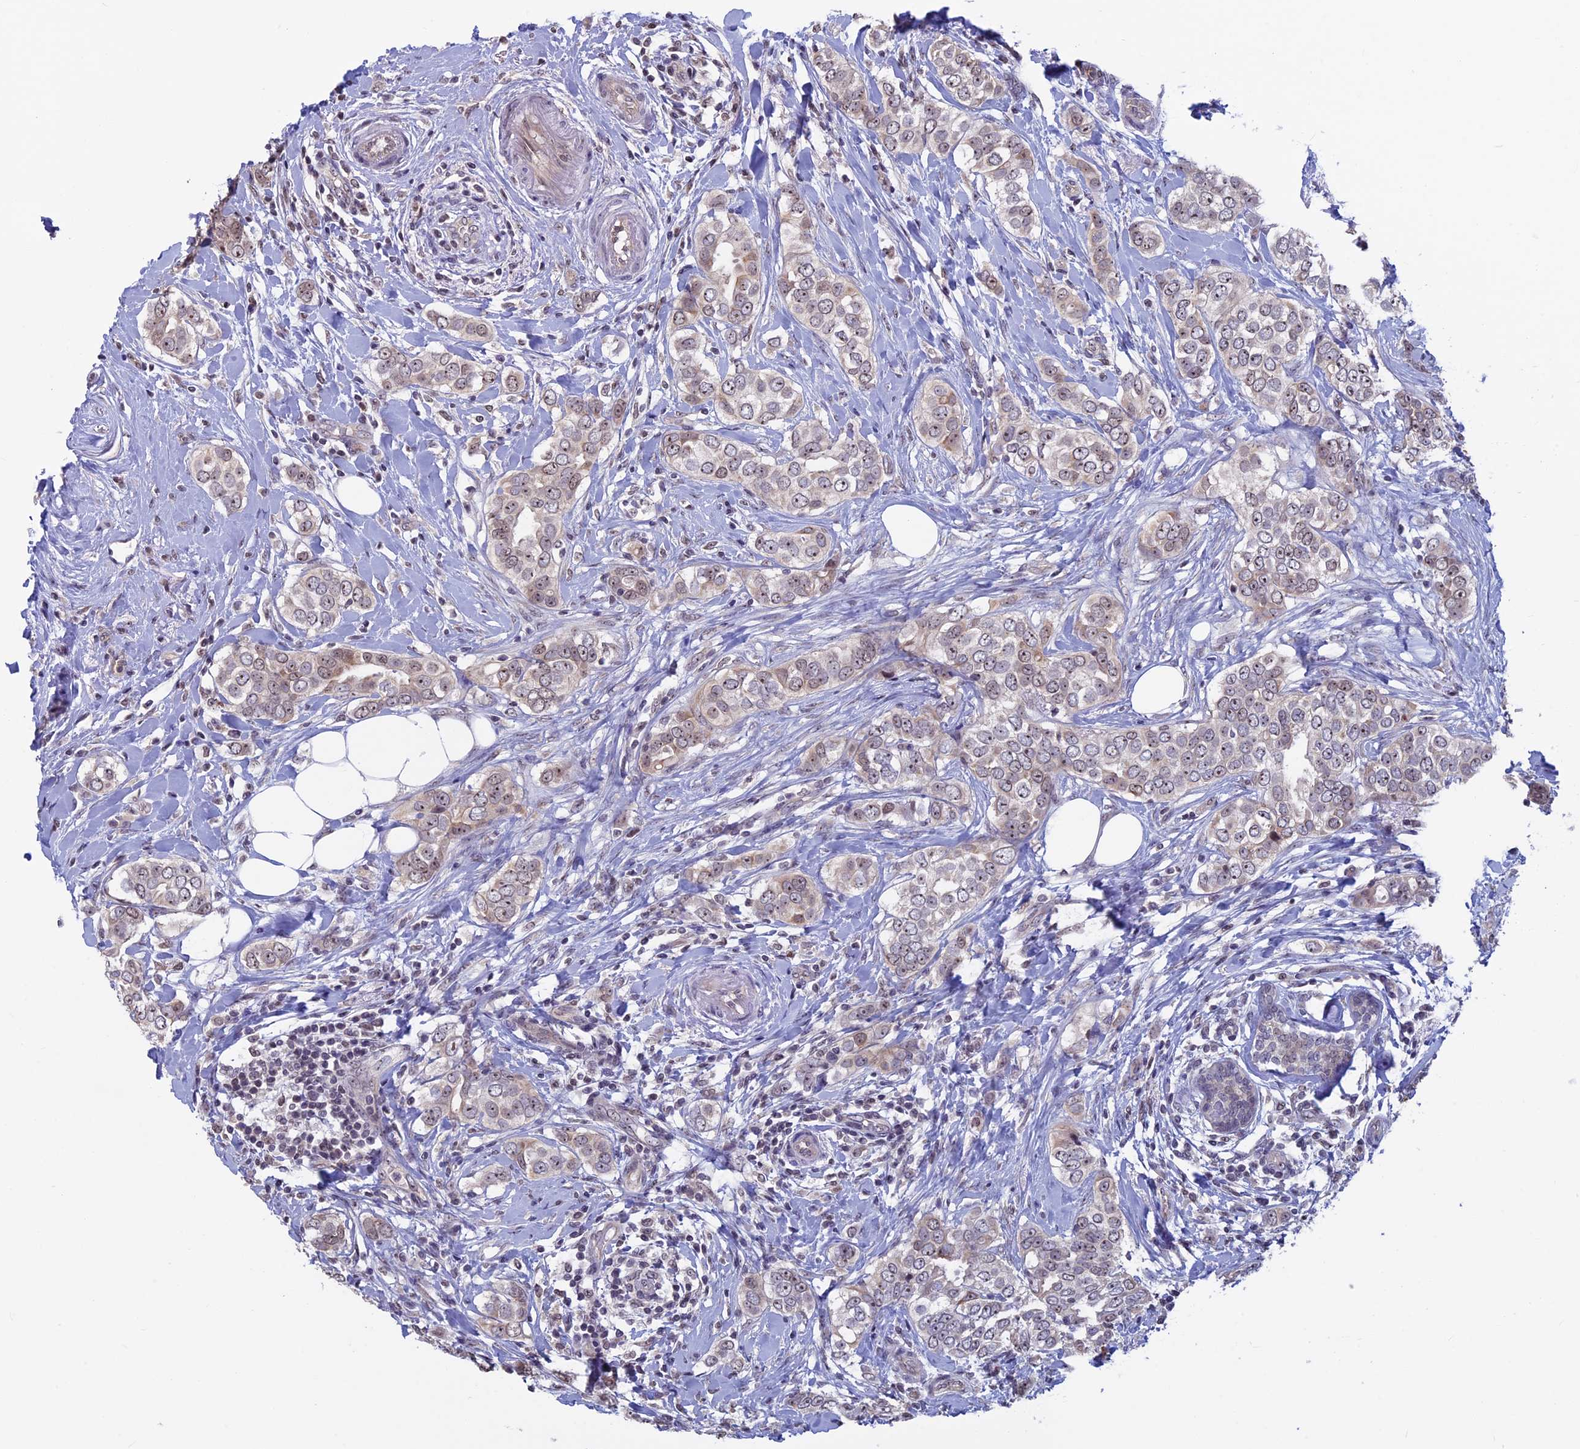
{"staining": {"intensity": "weak", "quantity": ">75%", "location": "nuclear"}, "tissue": "breast cancer", "cell_type": "Tumor cells", "image_type": "cancer", "snomed": [{"axis": "morphology", "description": "Lobular carcinoma"}, {"axis": "topography", "description": "Breast"}], "caption": "Immunohistochemical staining of breast cancer reveals low levels of weak nuclear positivity in approximately >75% of tumor cells.", "gene": "SPIRE1", "patient": {"sex": "female", "age": 51}}